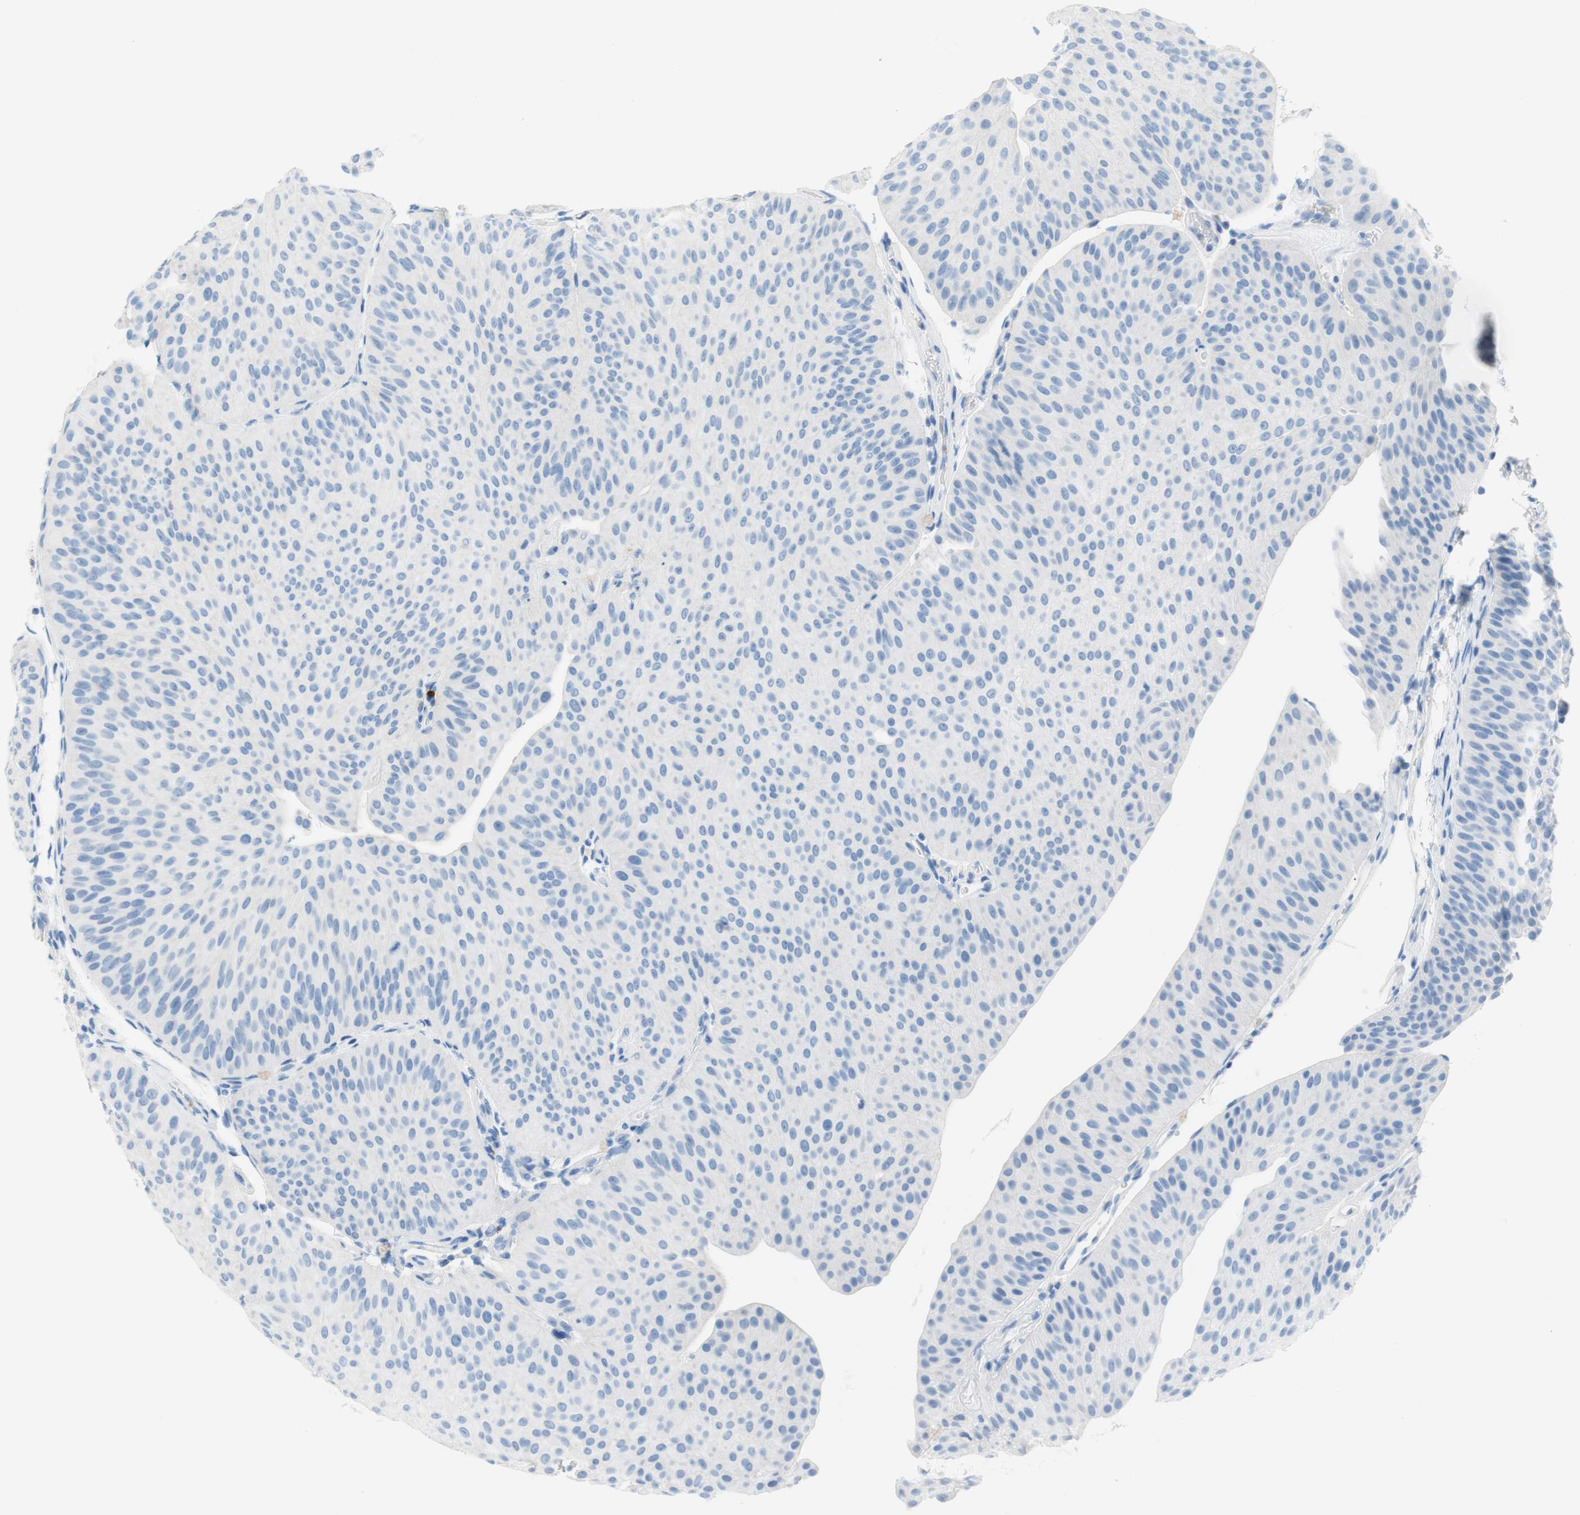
{"staining": {"intensity": "negative", "quantity": "none", "location": "none"}, "tissue": "urothelial cancer", "cell_type": "Tumor cells", "image_type": "cancer", "snomed": [{"axis": "morphology", "description": "Urothelial carcinoma, Low grade"}, {"axis": "topography", "description": "Urinary bladder"}], "caption": "DAB (3,3'-diaminobenzidine) immunohistochemical staining of human low-grade urothelial carcinoma displays no significant expression in tumor cells.", "gene": "CEACAM1", "patient": {"sex": "female", "age": 60}}